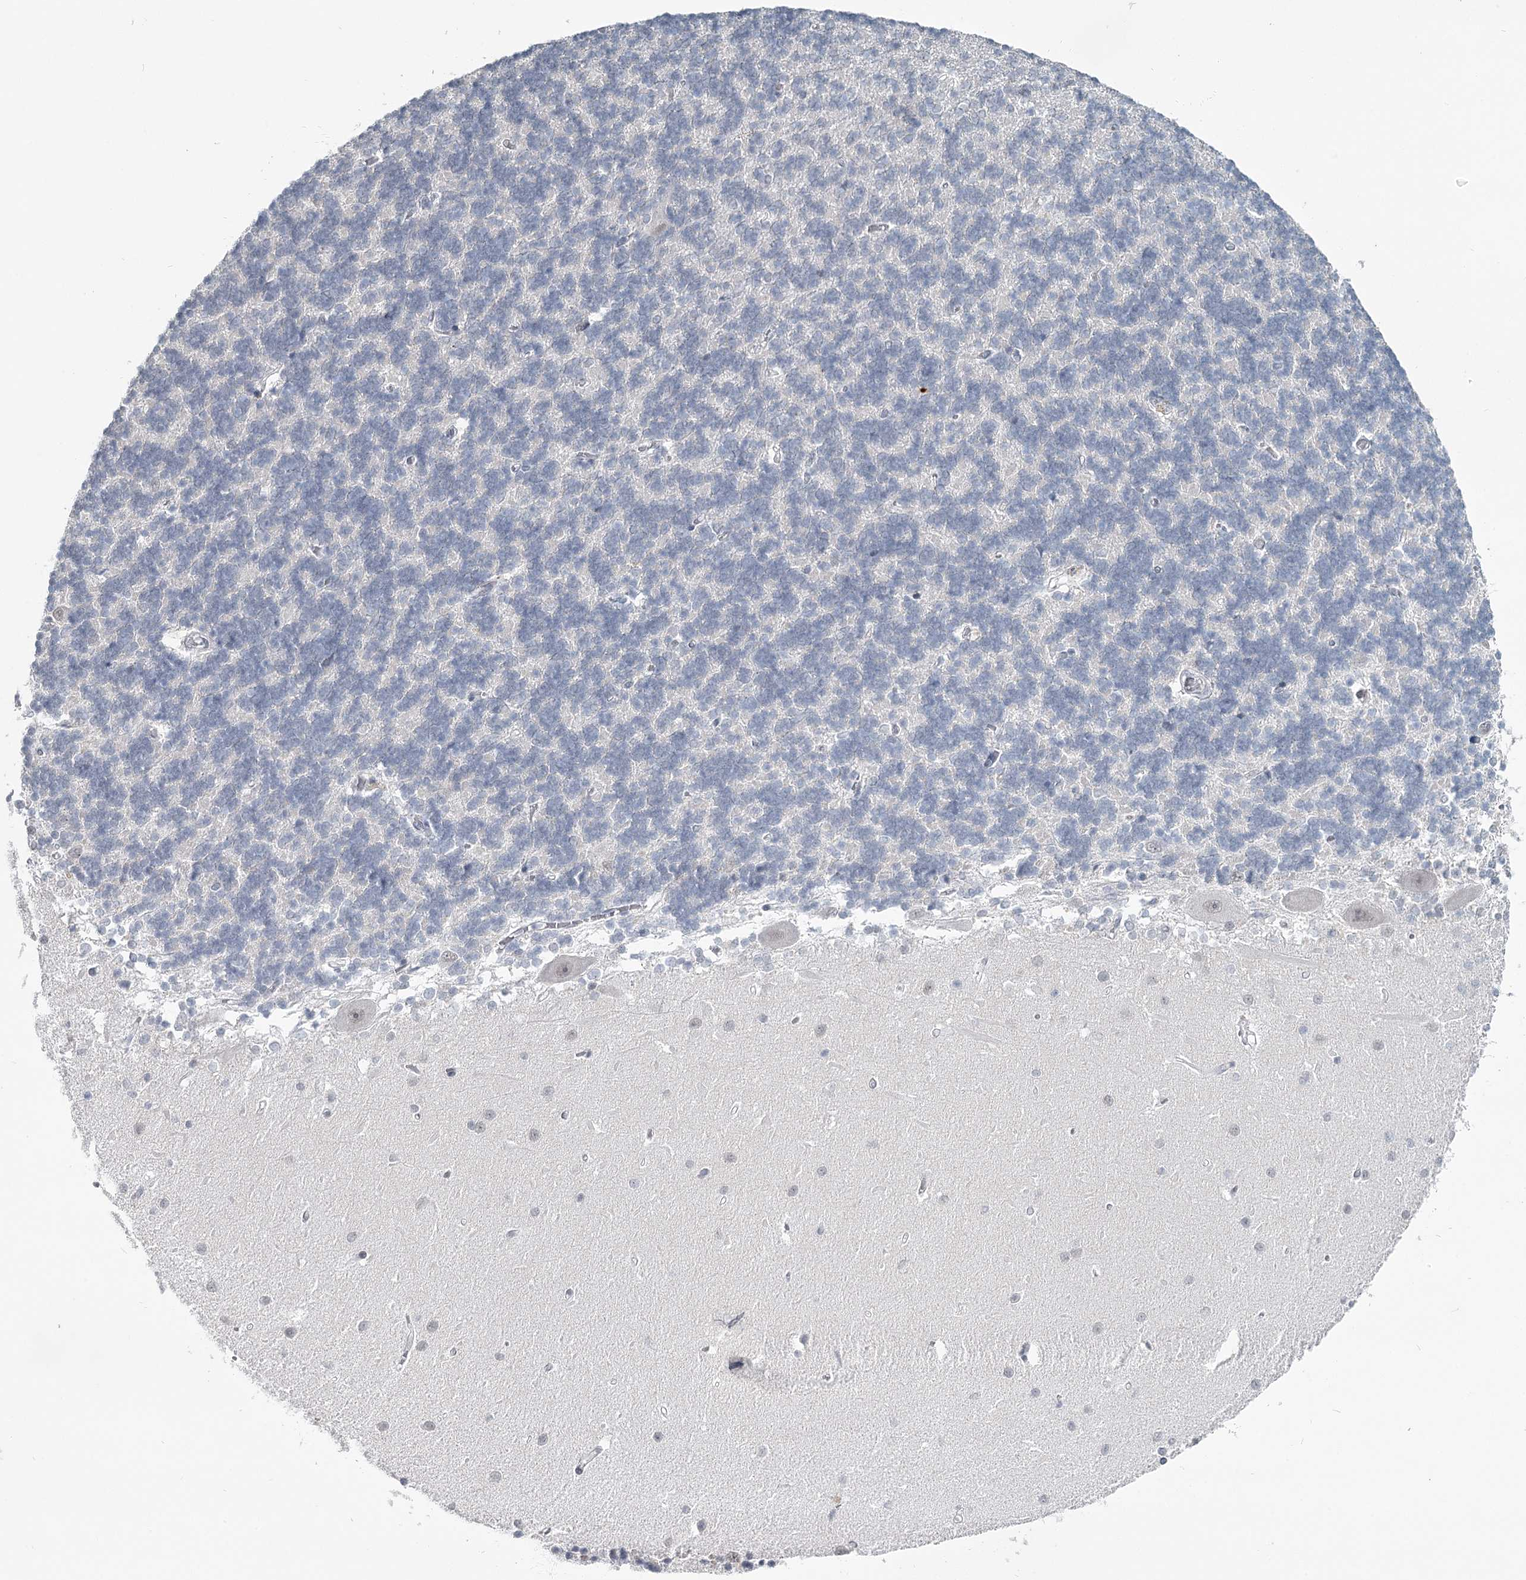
{"staining": {"intensity": "negative", "quantity": "none", "location": "none"}, "tissue": "cerebellum", "cell_type": "Cells in granular layer", "image_type": "normal", "snomed": [{"axis": "morphology", "description": "Normal tissue, NOS"}, {"axis": "topography", "description": "Cerebellum"}], "caption": "A photomicrograph of human cerebellum is negative for staining in cells in granular layer. (DAB immunohistochemistry, high magnification).", "gene": "TMEM70", "patient": {"sex": "male", "age": 37}}